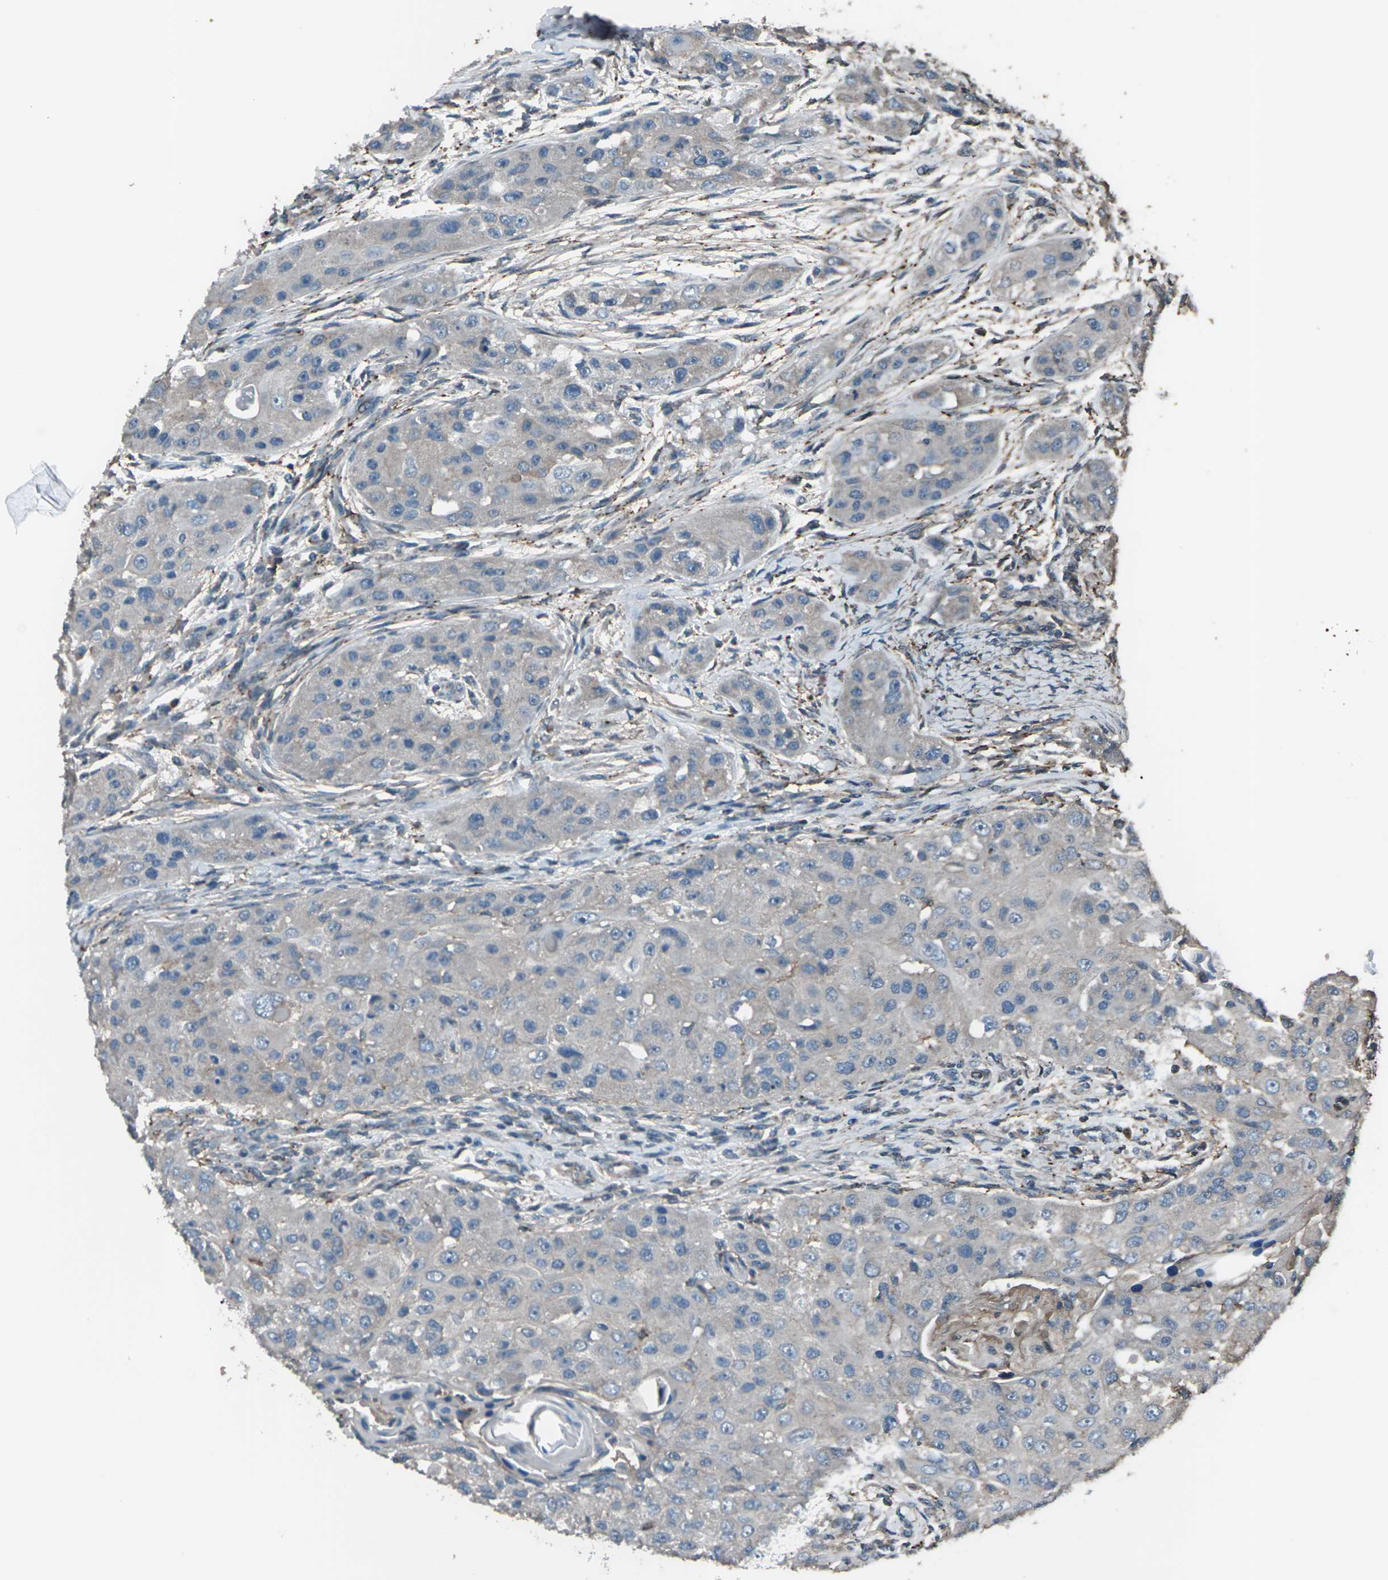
{"staining": {"intensity": "weak", "quantity": "<25%", "location": "cytoplasmic/membranous"}, "tissue": "head and neck cancer", "cell_type": "Tumor cells", "image_type": "cancer", "snomed": [{"axis": "morphology", "description": "Normal tissue, NOS"}, {"axis": "morphology", "description": "Squamous cell carcinoma, NOS"}, {"axis": "topography", "description": "Skeletal muscle"}, {"axis": "topography", "description": "Head-Neck"}], "caption": "Tumor cells show no significant expression in head and neck cancer (squamous cell carcinoma). (Brightfield microscopy of DAB (3,3'-diaminobenzidine) immunohistochemistry at high magnification).", "gene": "CMTM4", "patient": {"sex": "male", "age": 51}}